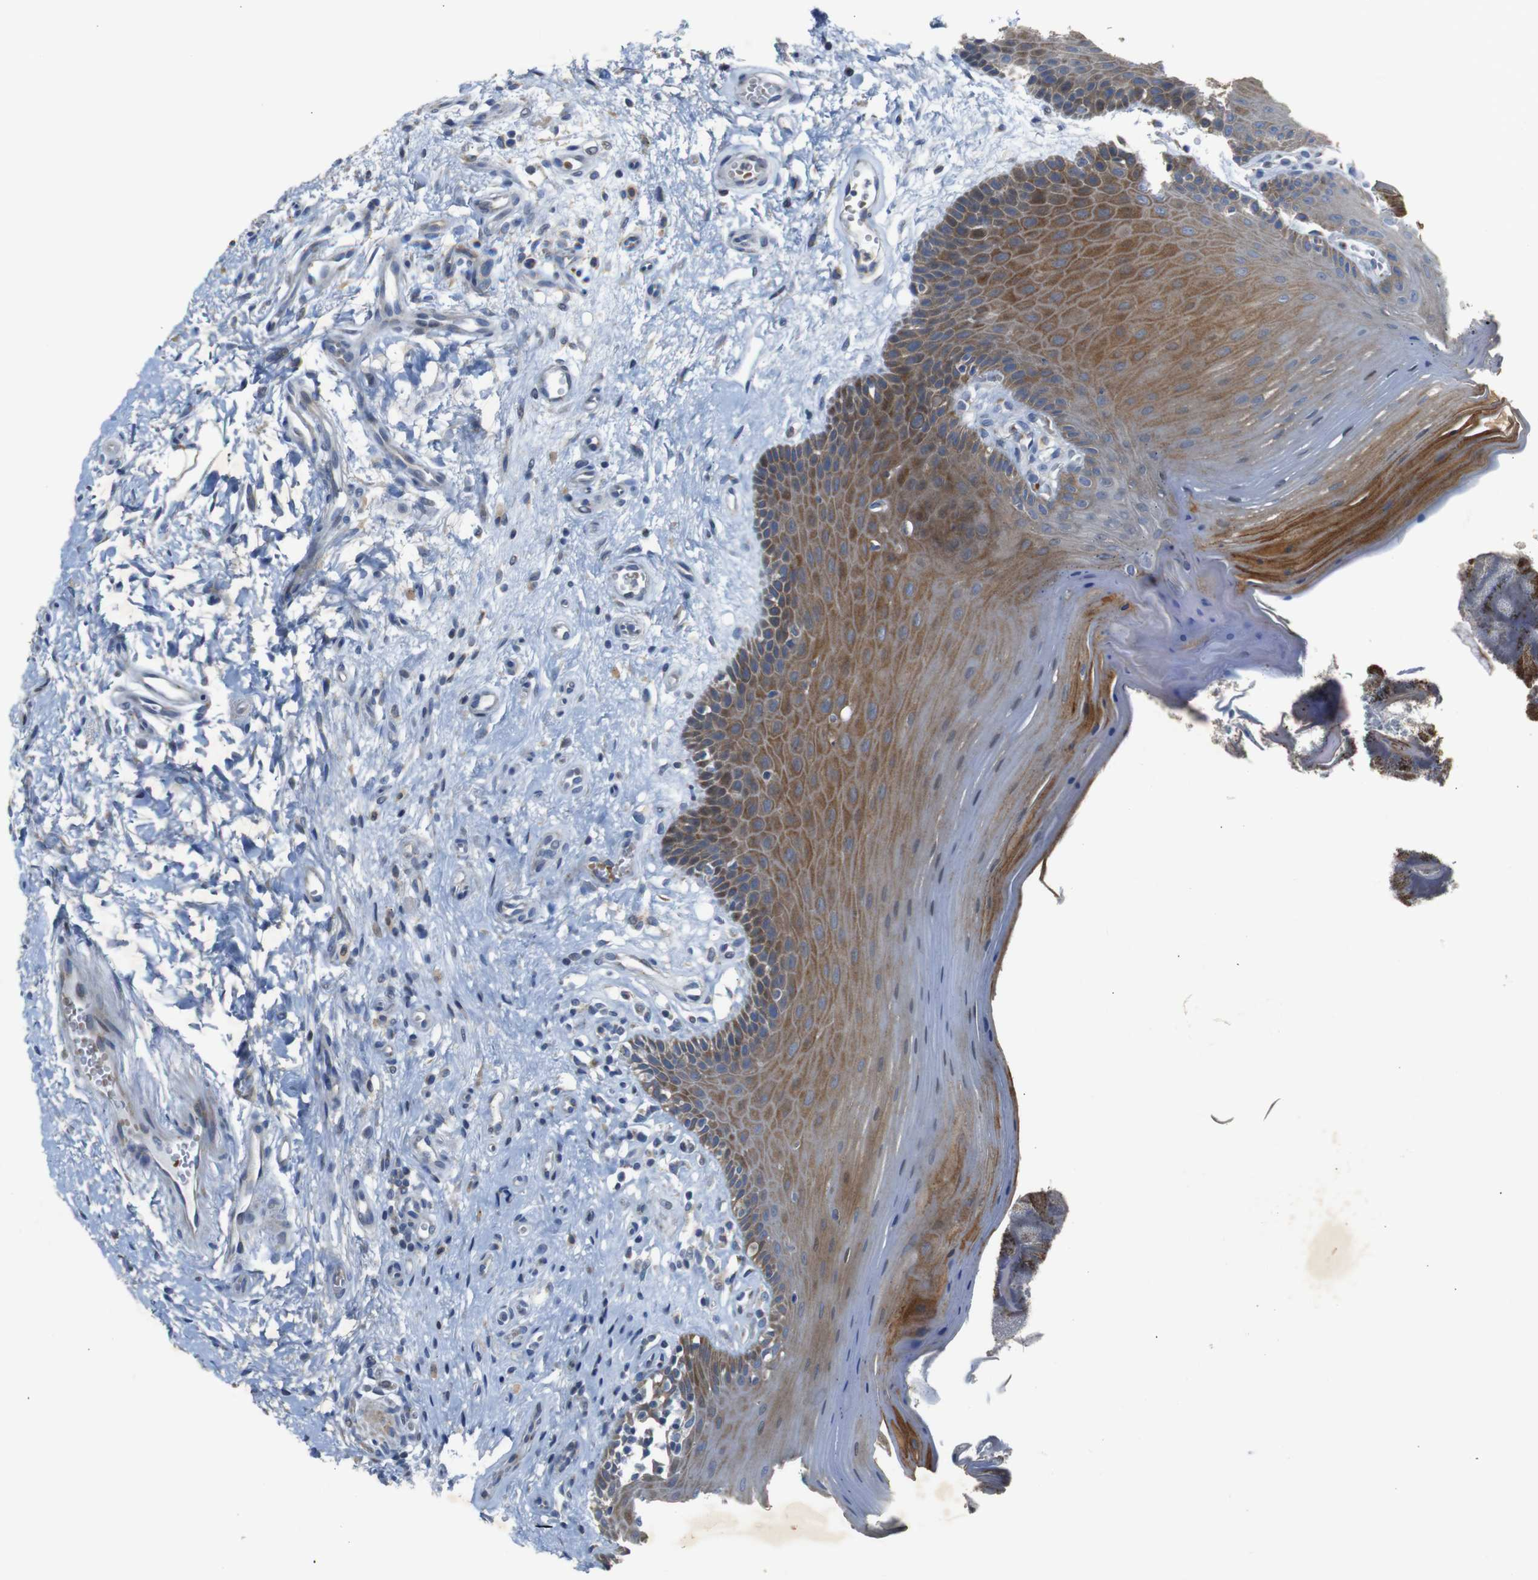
{"staining": {"intensity": "moderate", "quantity": "25%-75%", "location": "cytoplasmic/membranous"}, "tissue": "oral mucosa", "cell_type": "Squamous epithelial cells", "image_type": "normal", "snomed": [{"axis": "morphology", "description": "Normal tissue, NOS"}, {"axis": "topography", "description": "Skeletal muscle"}, {"axis": "topography", "description": "Oral tissue"}], "caption": "Brown immunohistochemical staining in unremarkable human oral mucosa shows moderate cytoplasmic/membranous staining in about 25%-75% of squamous epithelial cells.", "gene": "CHST10", "patient": {"sex": "male", "age": 58}}